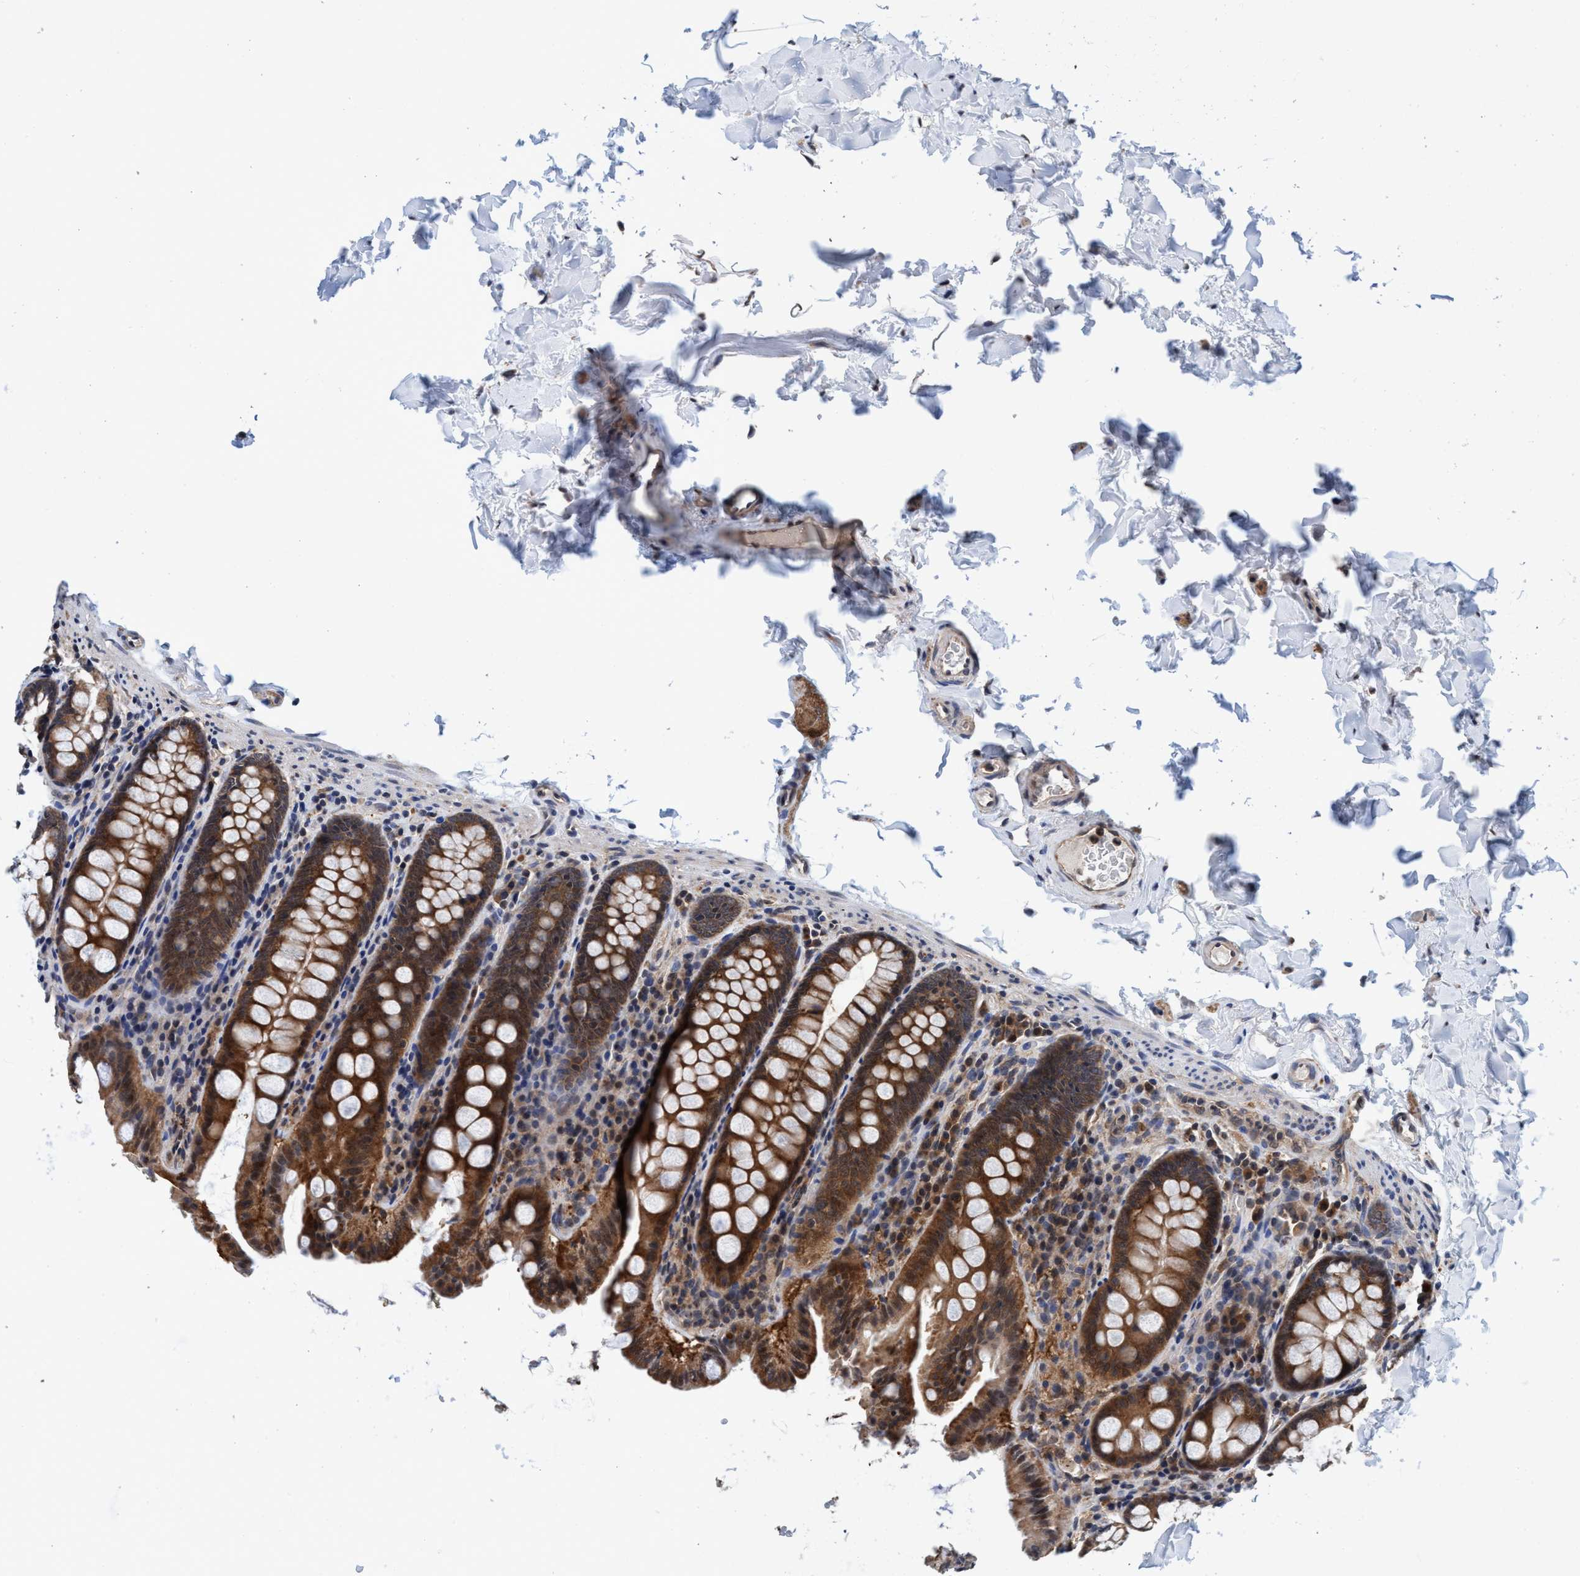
{"staining": {"intensity": "weak", "quantity": "25%-75%", "location": "cytoplasmic/membranous"}, "tissue": "colon", "cell_type": "Endothelial cells", "image_type": "normal", "snomed": [{"axis": "morphology", "description": "Normal tissue, NOS"}, {"axis": "topography", "description": "Colon"}], "caption": "The image demonstrates staining of unremarkable colon, revealing weak cytoplasmic/membranous protein positivity (brown color) within endothelial cells. The staining was performed using DAB, with brown indicating positive protein expression. Nuclei are stained blue with hematoxylin.", "gene": "PSMD12", "patient": {"sex": "female", "age": 61}}